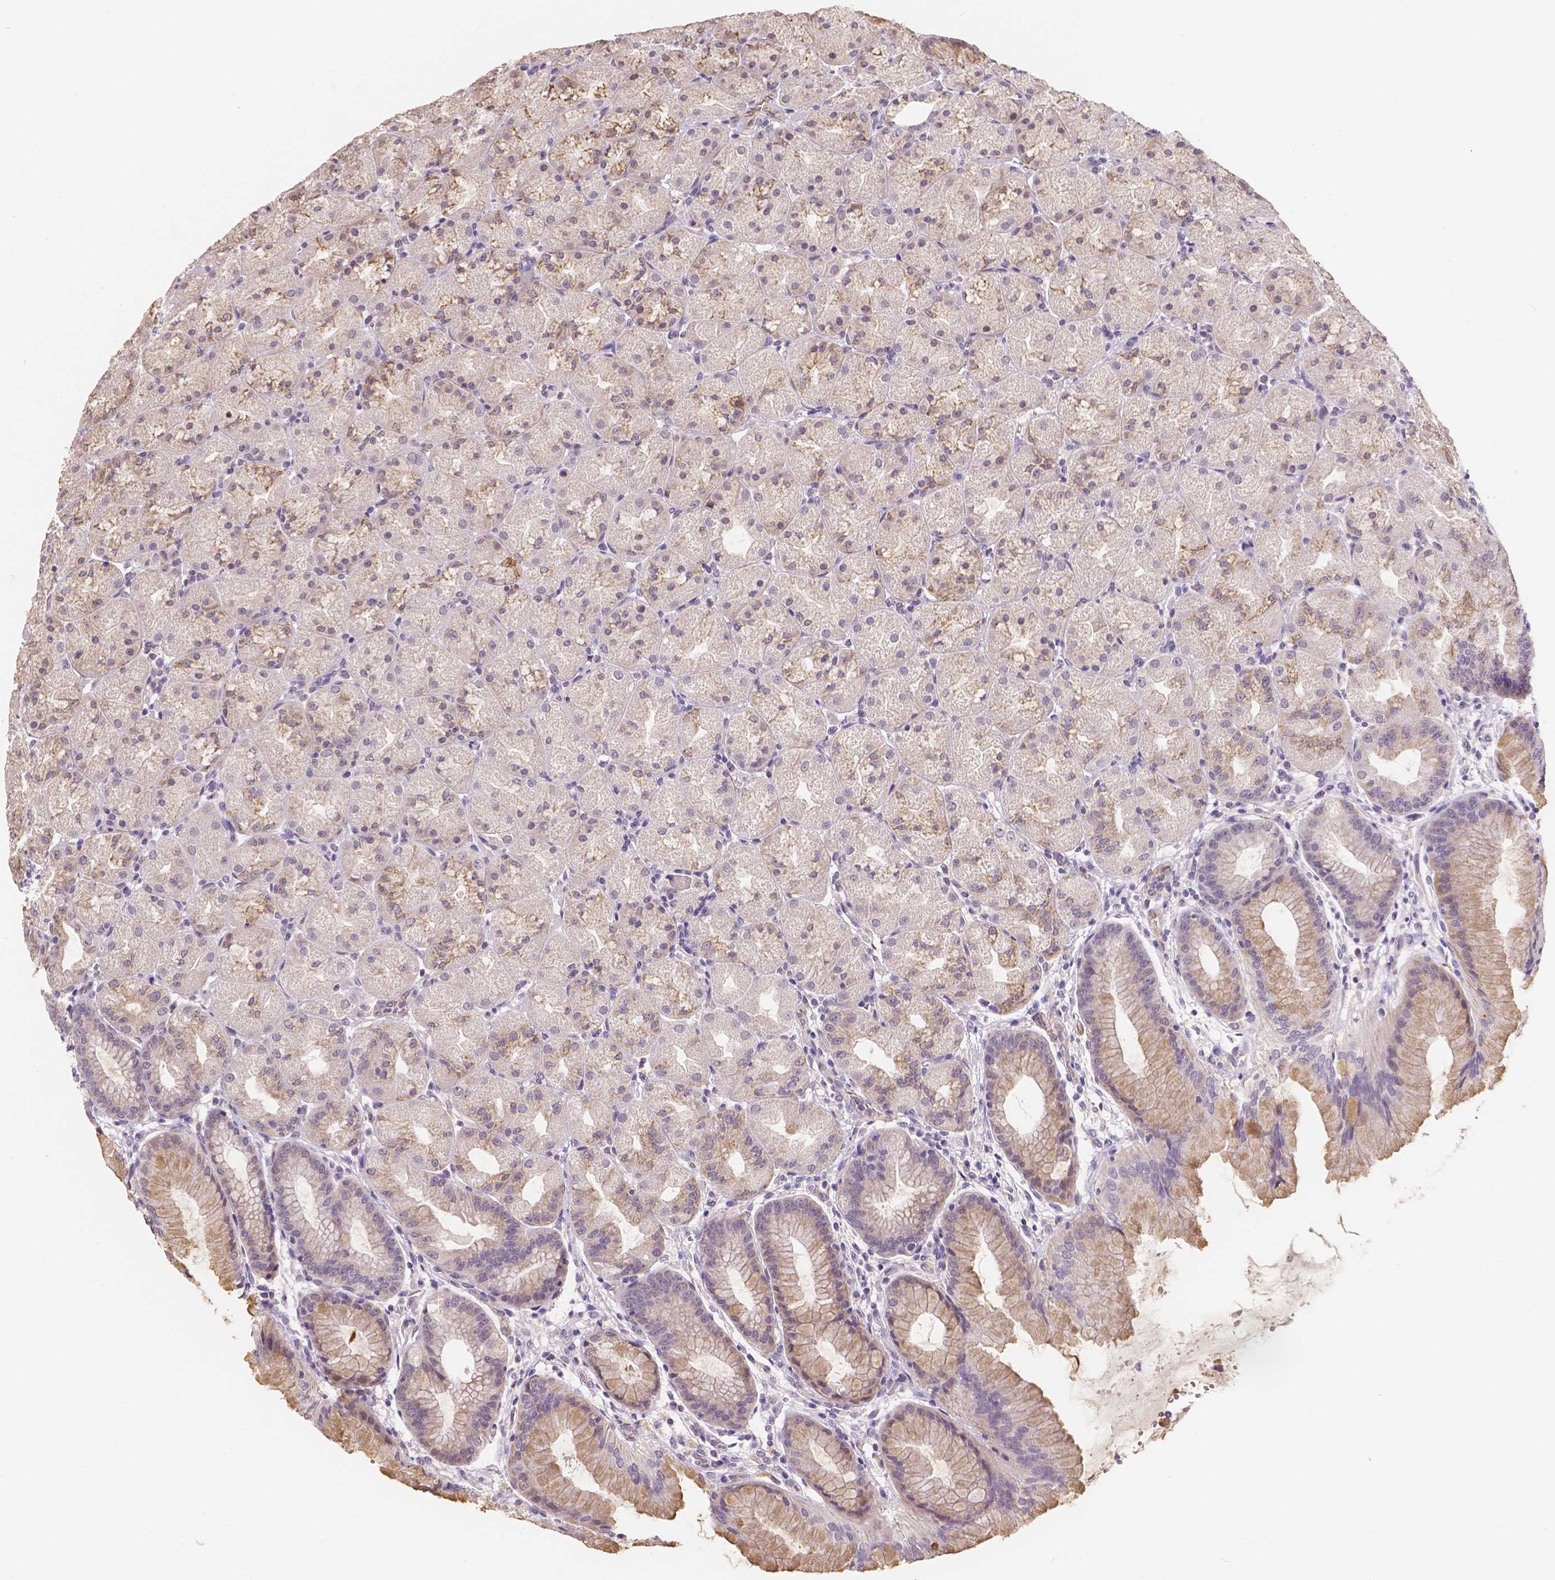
{"staining": {"intensity": "moderate", "quantity": "<25%", "location": "cytoplasmic/membranous"}, "tissue": "stomach", "cell_type": "Glandular cells", "image_type": "normal", "snomed": [{"axis": "morphology", "description": "Normal tissue, NOS"}, {"axis": "topography", "description": "Stomach, upper"}, {"axis": "topography", "description": "Stomach"}], "caption": "DAB (3,3'-diaminobenzidine) immunohistochemical staining of unremarkable human stomach displays moderate cytoplasmic/membranous protein expression in approximately <25% of glandular cells.", "gene": "ELAVL2", "patient": {"sex": "male", "age": 48}}